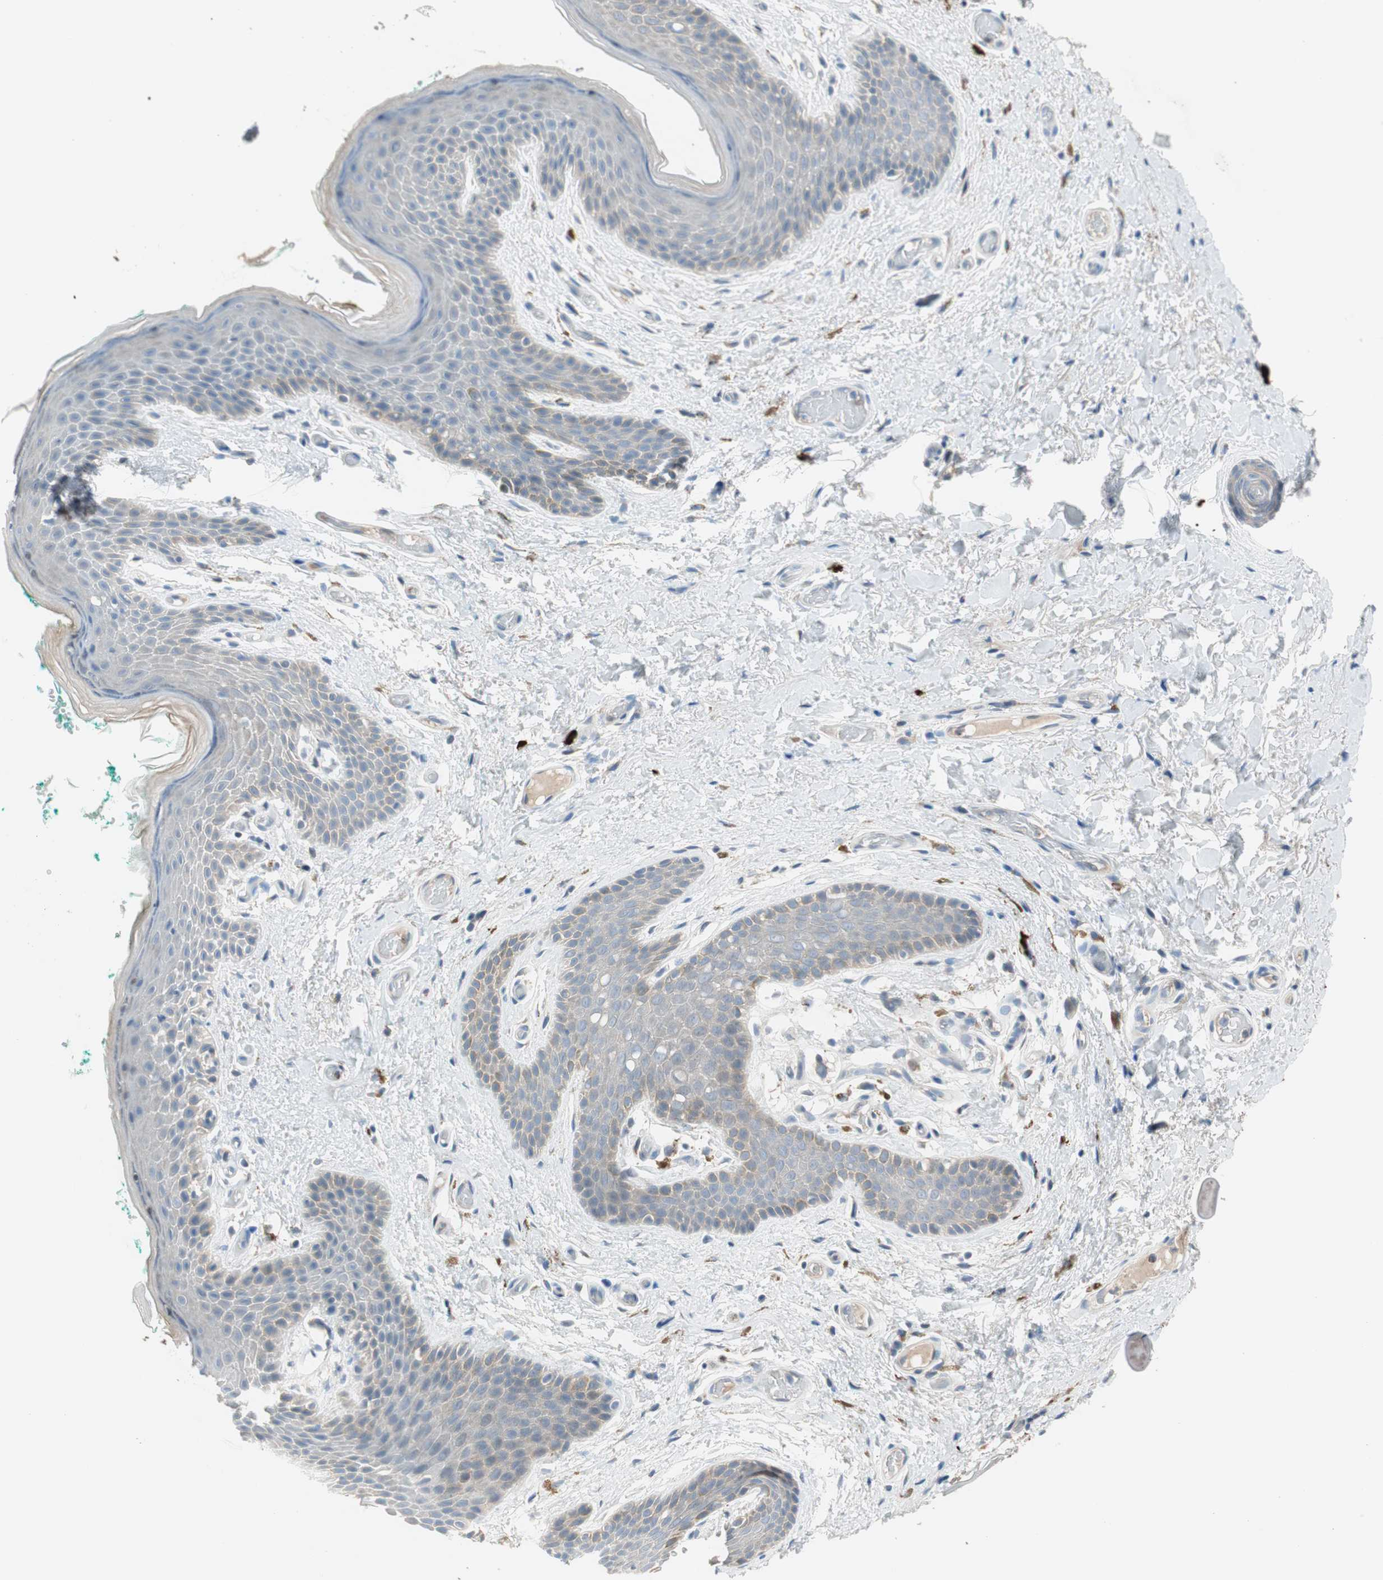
{"staining": {"intensity": "negative", "quantity": "none", "location": "none"}, "tissue": "skin", "cell_type": "Epidermal cells", "image_type": "normal", "snomed": [{"axis": "morphology", "description": "Normal tissue, NOS"}, {"axis": "topography", "description": "Anal"}], "caption": "An immunohistochemistry image of normal skin is shown. There is no staining in epidermal cells of skin.", "gene": "PDZK1", "patient": {"sex": "male", "age": 74}}